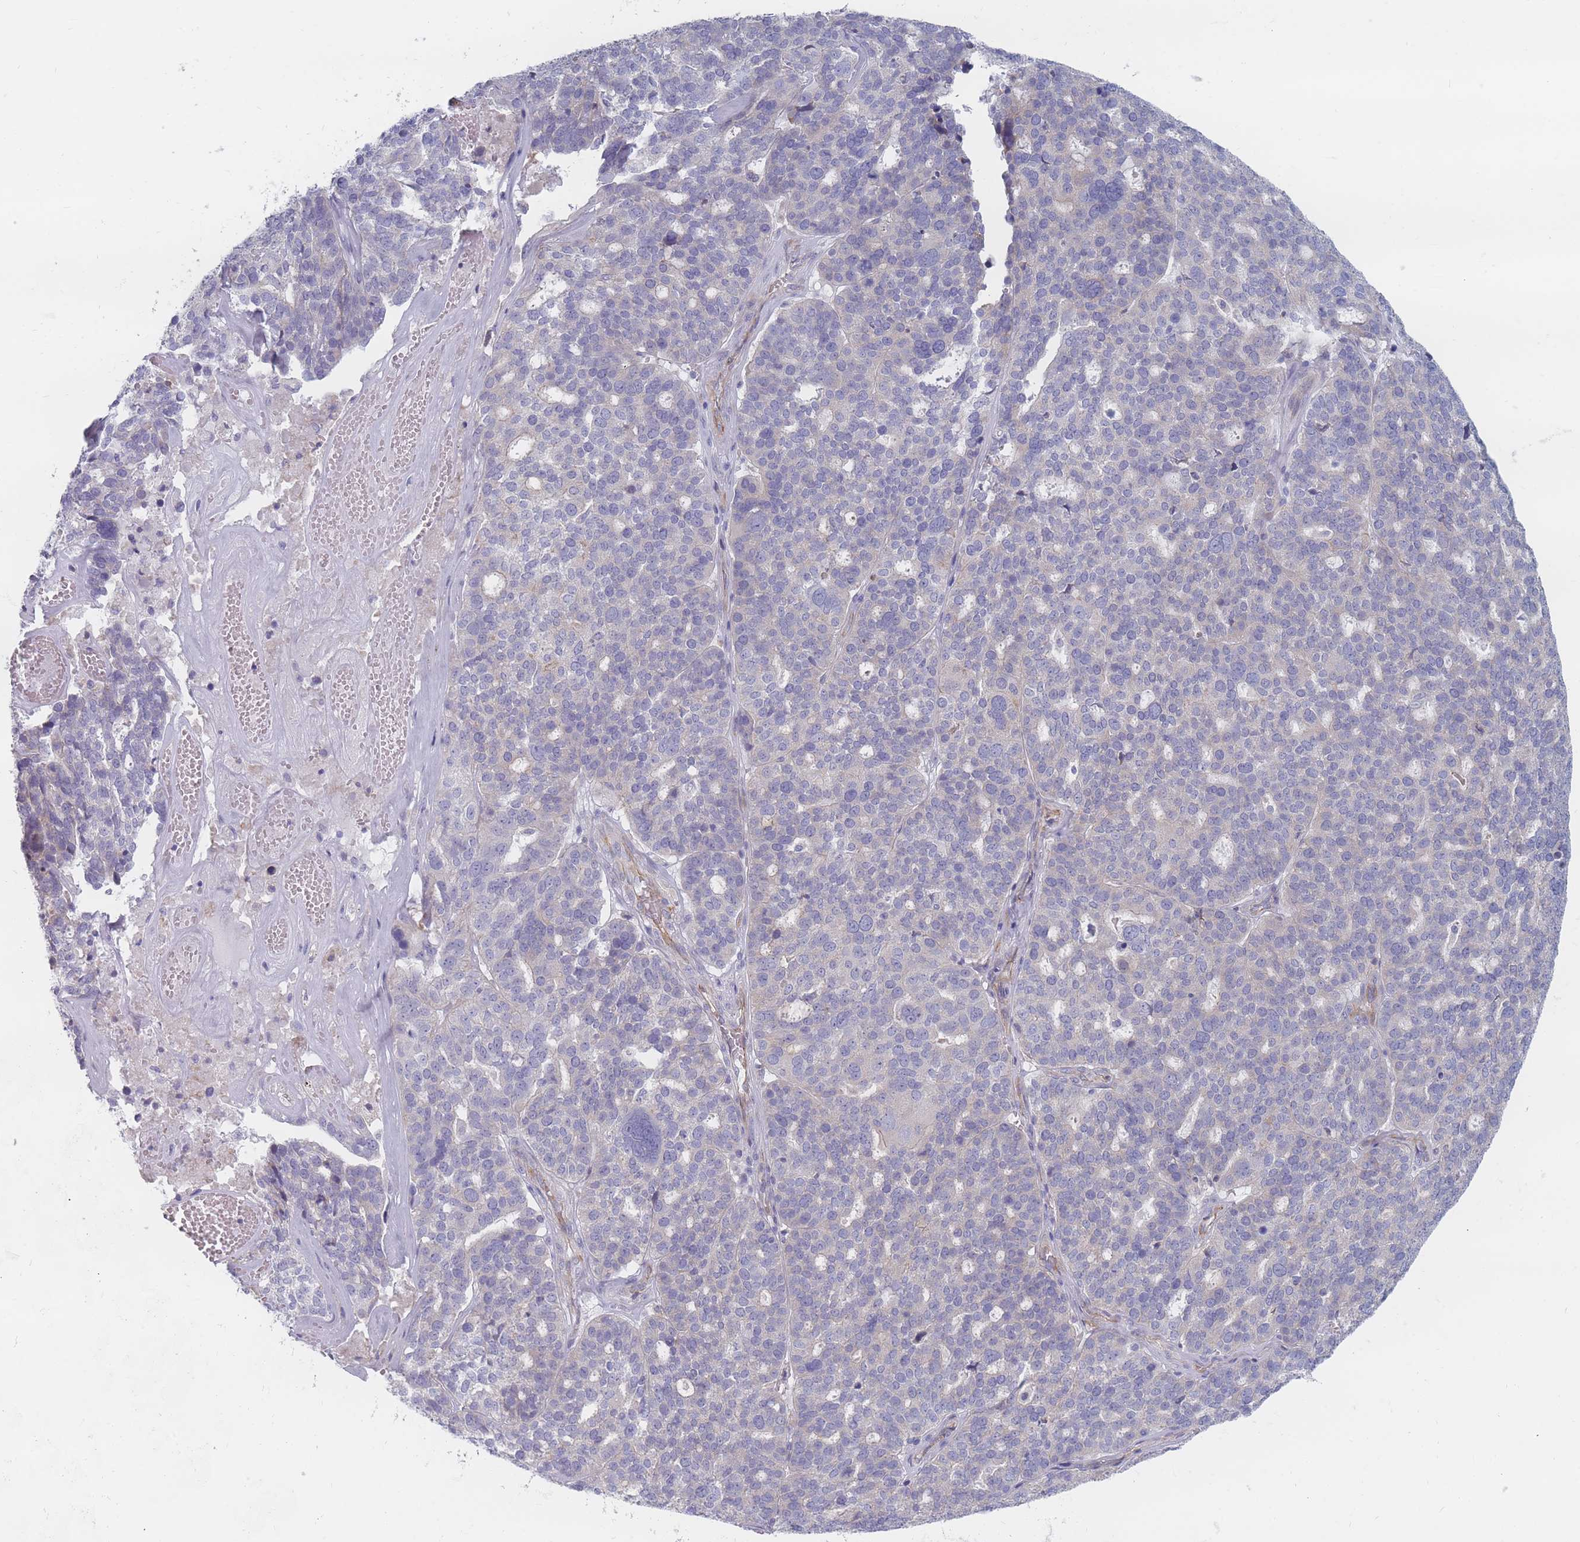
{"staining": {"intensity": "negative", "quantity": "none", "location": "none"}, "tissue": "ovarian cancer", "cell_type": "Tumor cells", "image_type": "cancer", "snomed": [{"axis": "morphology", "description": "Cystadenocarcinoma, serous, NOS"}, {"axis": "topography", "description": "Ovary"}], "caption": "The photomicrograph reveals no staining of tumor cells in ovarian cancer (serous cystadenocarcinoma). (DAB IHC, high magnification).", "gene": "ERBIN", "patient": {"sex": "female", "age": 59}}